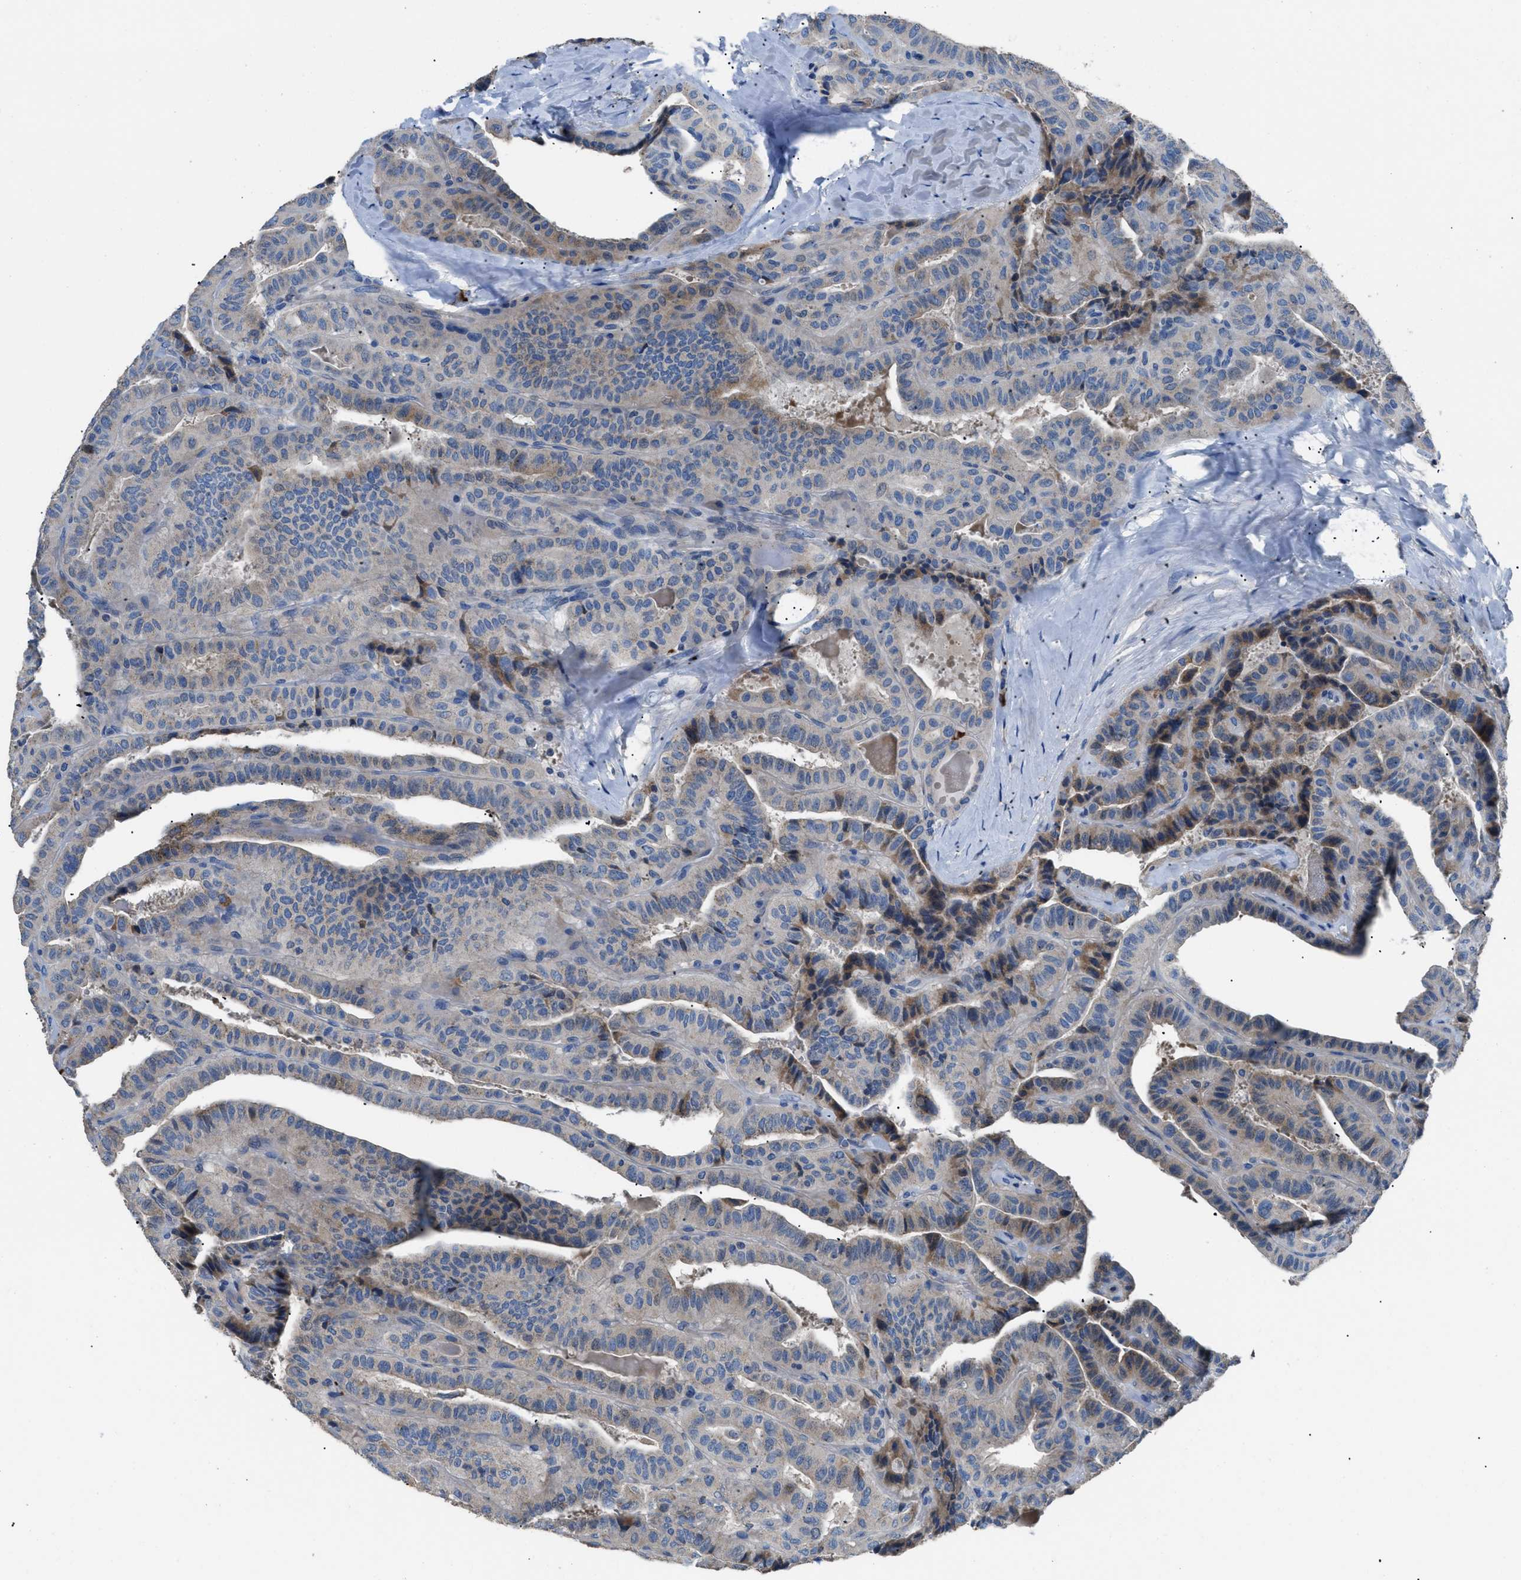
{"staining": {"intensity": "moderate", "quantity": "<25%", "location": "cytoplasmic/membranous"}, "tissue": "thyroid cancer", "cell_type": "Tumor cells", "image_type": "cancer", "snomed": [{"axis": "morphology", "description": "Papillary adenocarcinoma, NOS"}, {"axis": "topography", "description": "Thyroid gland"}], "caption": "About <25% of tumor cells in human papillary adenocarcinoma (thyroid) demonstrate moderate cytoplasmic/membranous protein positivity as visualized by brown immunohistochemical staining.", "gene": "SGCZ", "patient": {"sex": "male", "age": 77}}